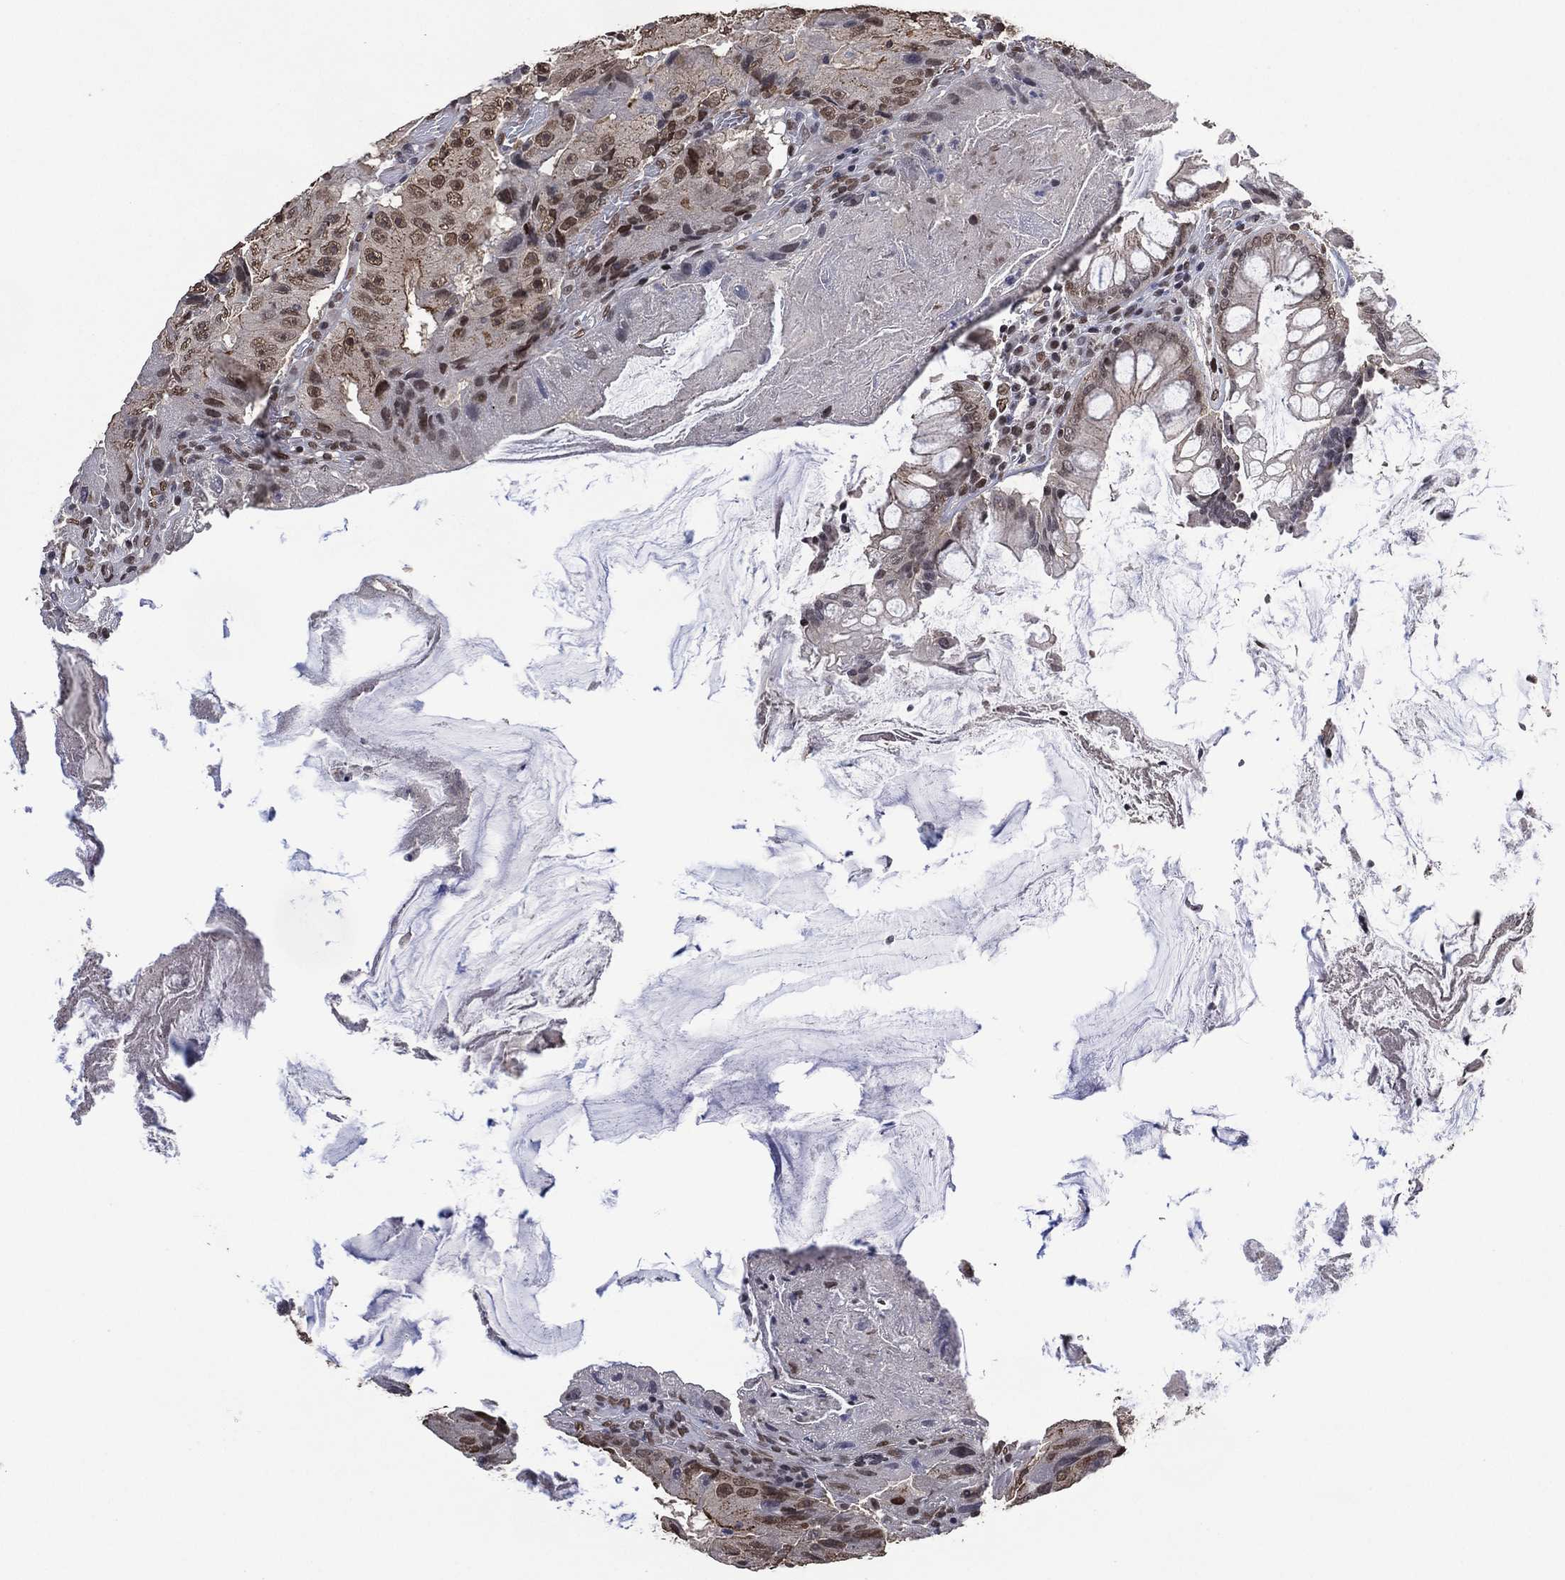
{"staining": {"intensity": "weak", "quantity": "<25%", "location": "nuclear"}, "tissue": "colorectal cancer", "cell_type": "Tumor cells", "image_type": "cancer", "snomed": [{"axis": "morphology", "description": "Adenocarcinoma, NOS"}, {"axis": "topography", "description": "Colon"}], "caption": "Image shows no significant protein positivity in tumor cells of colorectal cancer.", "gene": "EHMT1", "patient": {"sex": "female", "age": 86}}